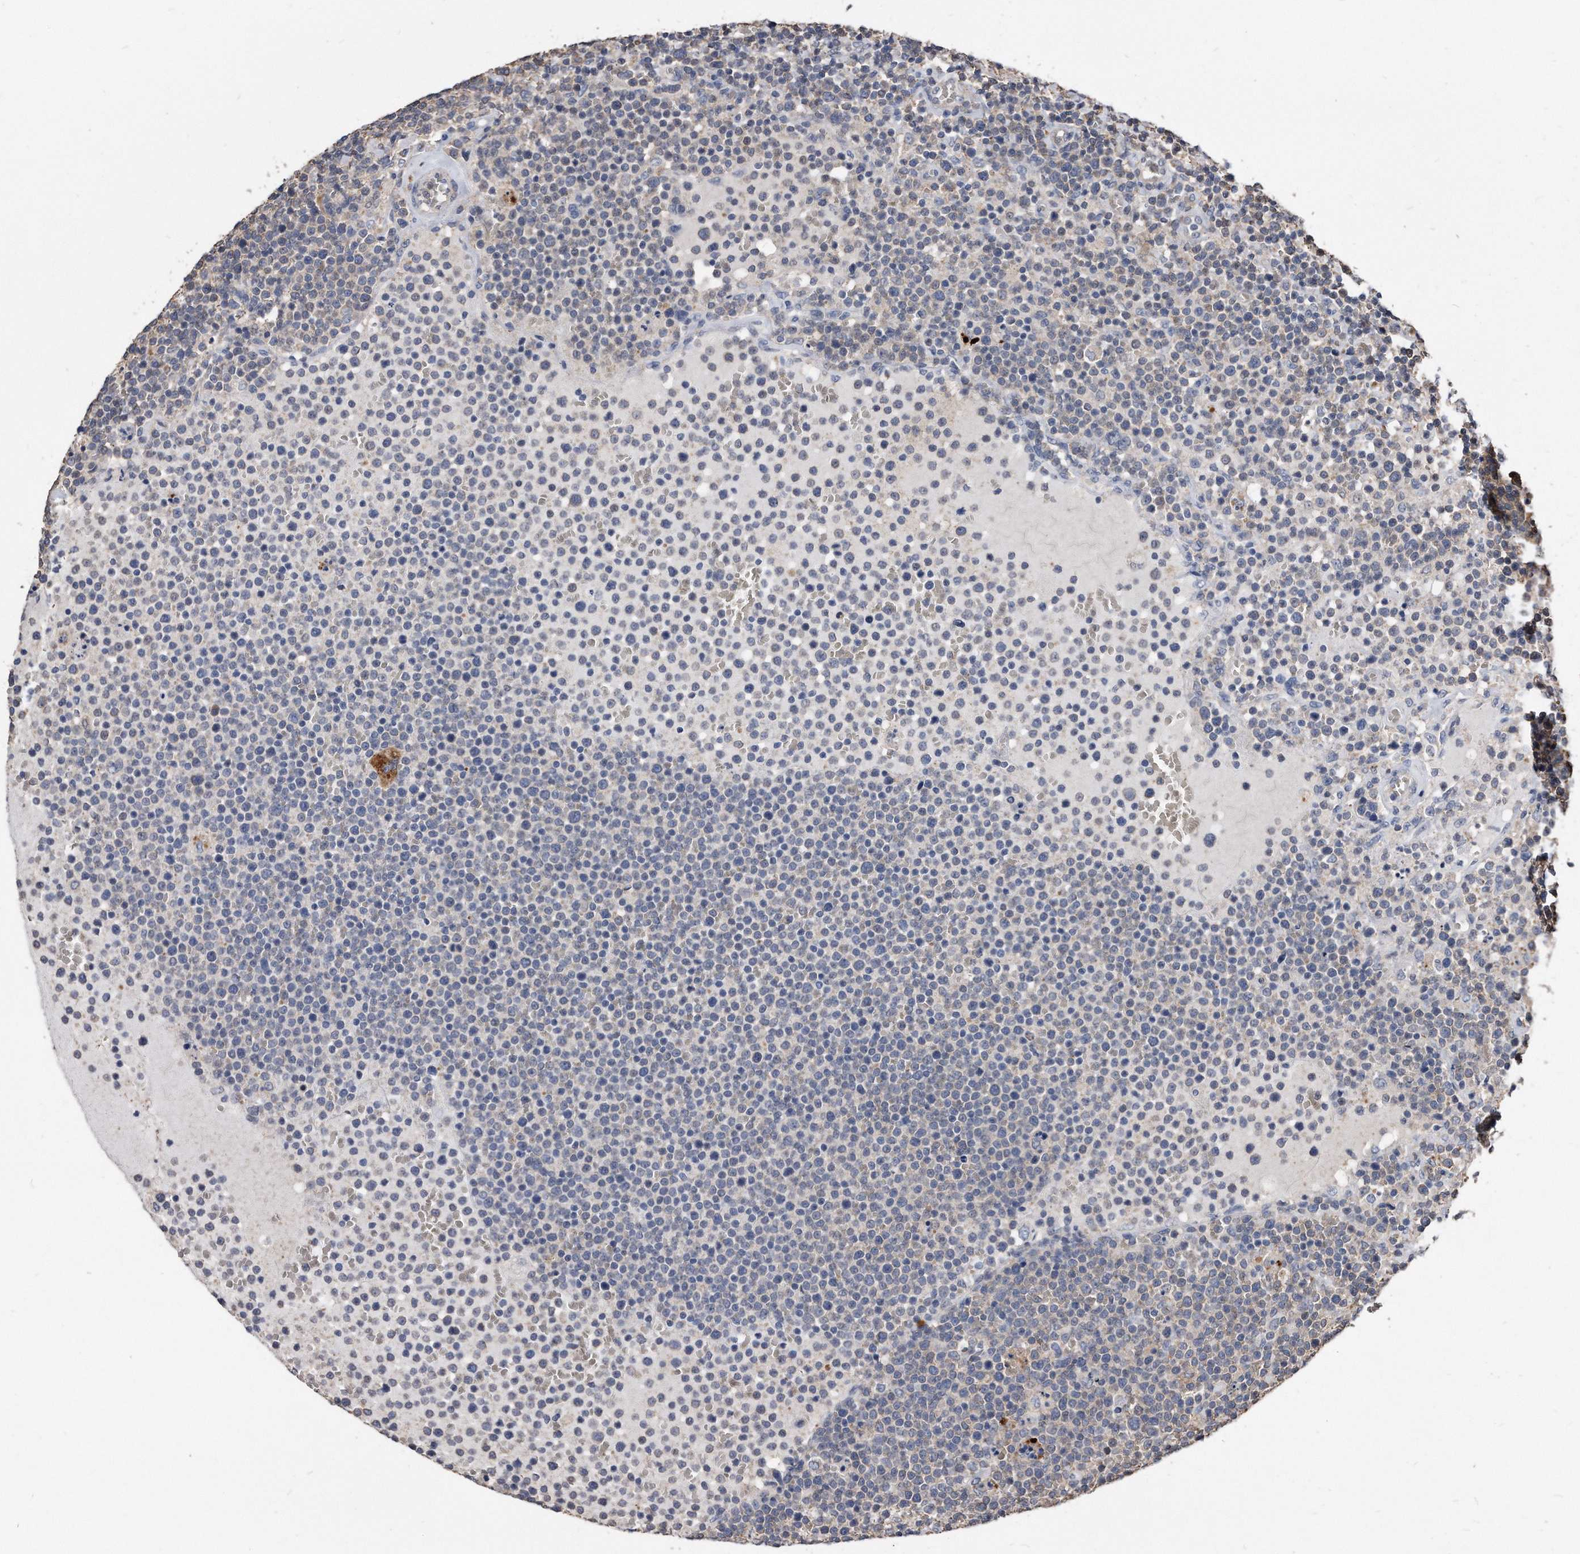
{"staining": {"intensity": "negative", "quantity": "none", "location": "none"}, "tissue": "lymphoma", "cell_type": "Tumor cells", "image_type": "cancer", "snomed": [{"axis": "morphology", "description": "Malignant lymphoma, non-Hodgkin's type, High grade"}, {"axis": "topography", "description": "Lymph node"}], "caption": "High magnification brightfield microscopy of lymphoma stained with DAB (3,3'-diaminobenzidine) (brown) and counterstained with hematoxylin (blue): tumor cells show no significant expression.", "gene": "IL20RA", "patient": {"sex": "male", "age": 61}}